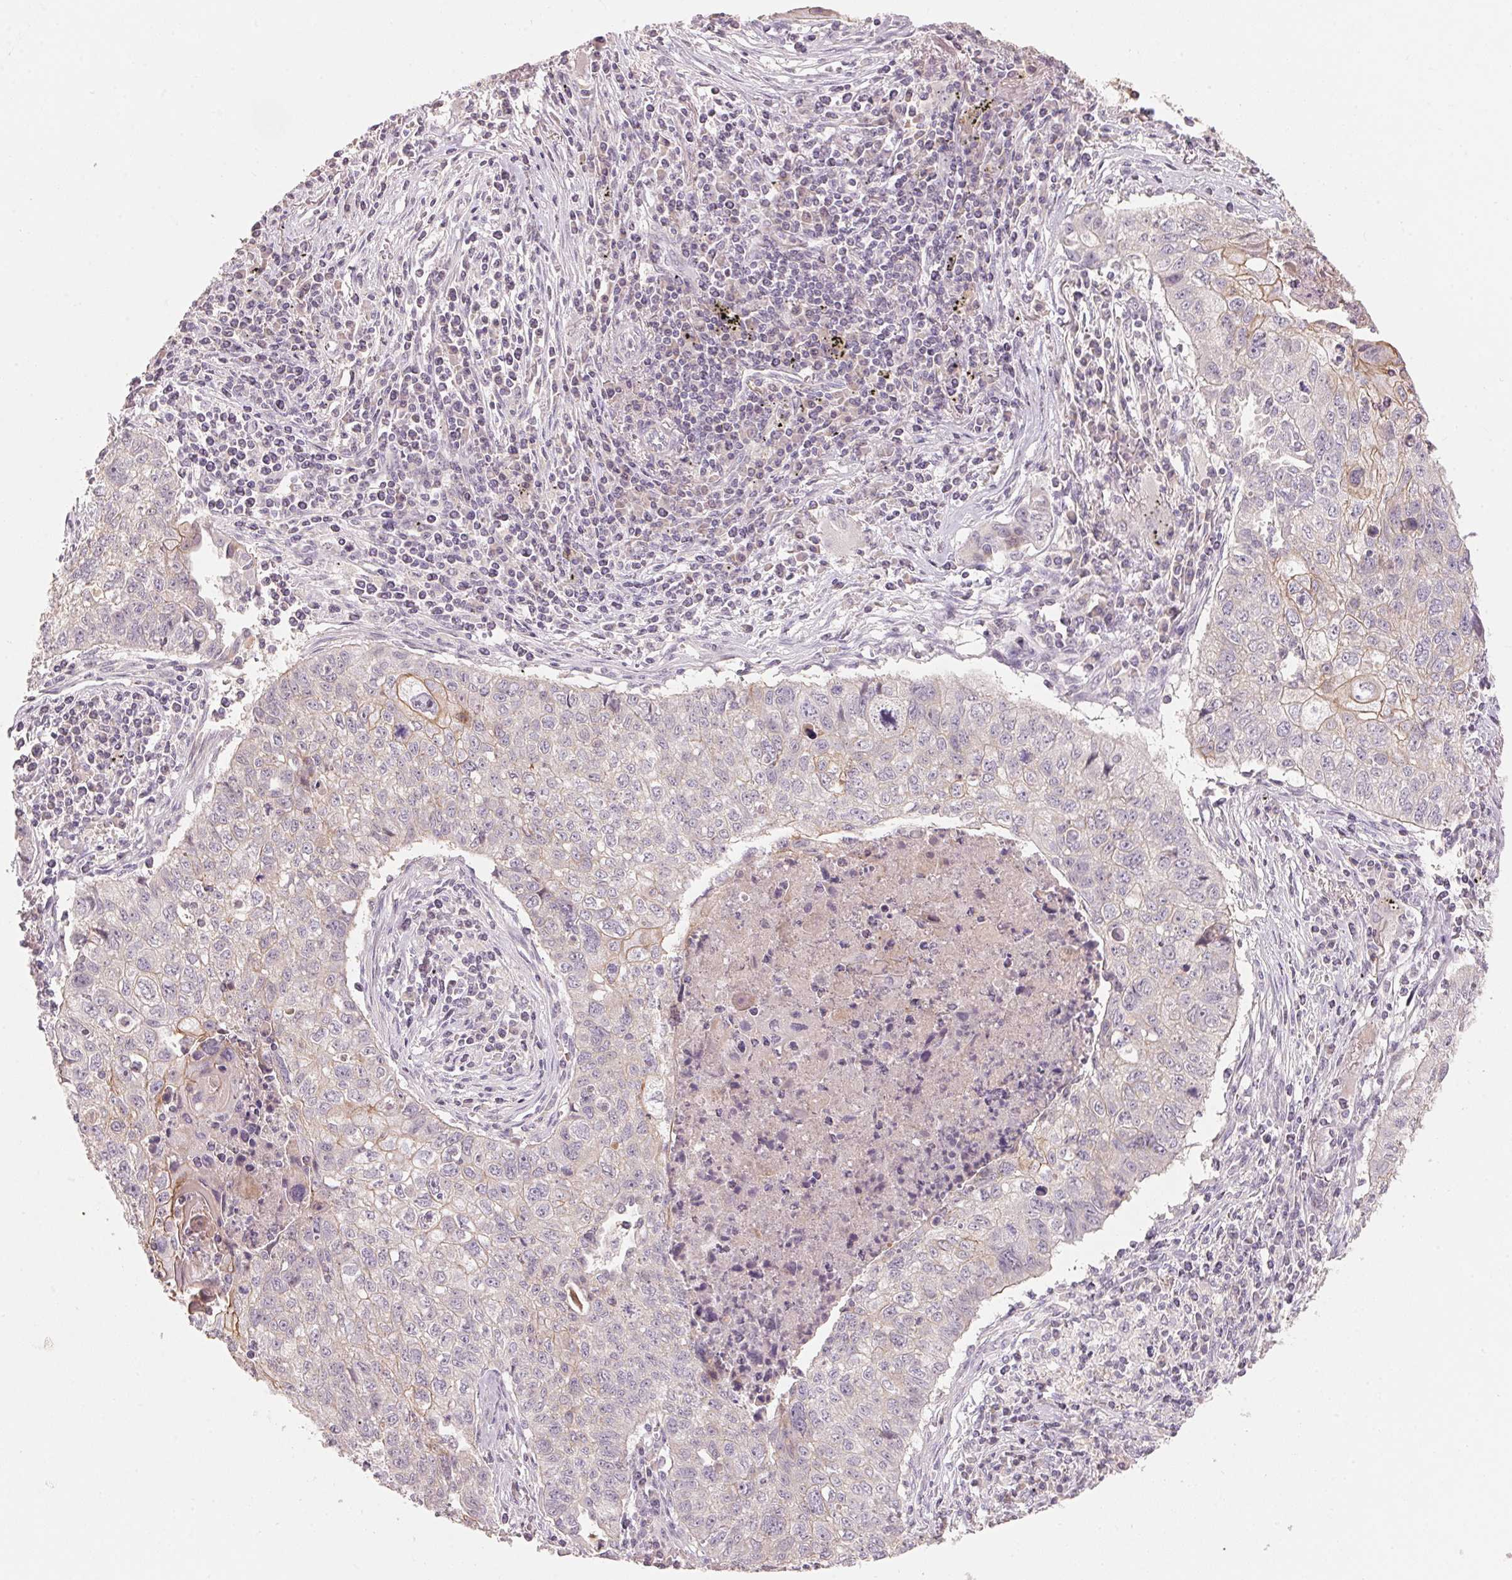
{"staining": {"intensity": "weak", "quantity": "<25%", "location": "cytoplasmic/membranous"}, "tissue": "lung cancer", "cell_type": "Tumor cells", "image_type": "cancer", "snomed": [{"axis": "morphology", "description": "Normal morphology"}, {"axis": "morphology", "description": "Aneuploidy"}, {"axis": "morphology", "description": "Squamous cell carcinoma, NOS"}, {"axis": "topography", "description": "Lymph node"}, {"axis": "topography", "description": "Lung"}], "caption": "DAB (3,3'-diaminobenzidine) immunohistochemical staining of human lung cancer (aneuploidy) exhibits no significant expression in tumor cells.", "gene": "TP53AIP1", "patient": {"sex": "female", "age": 76}}